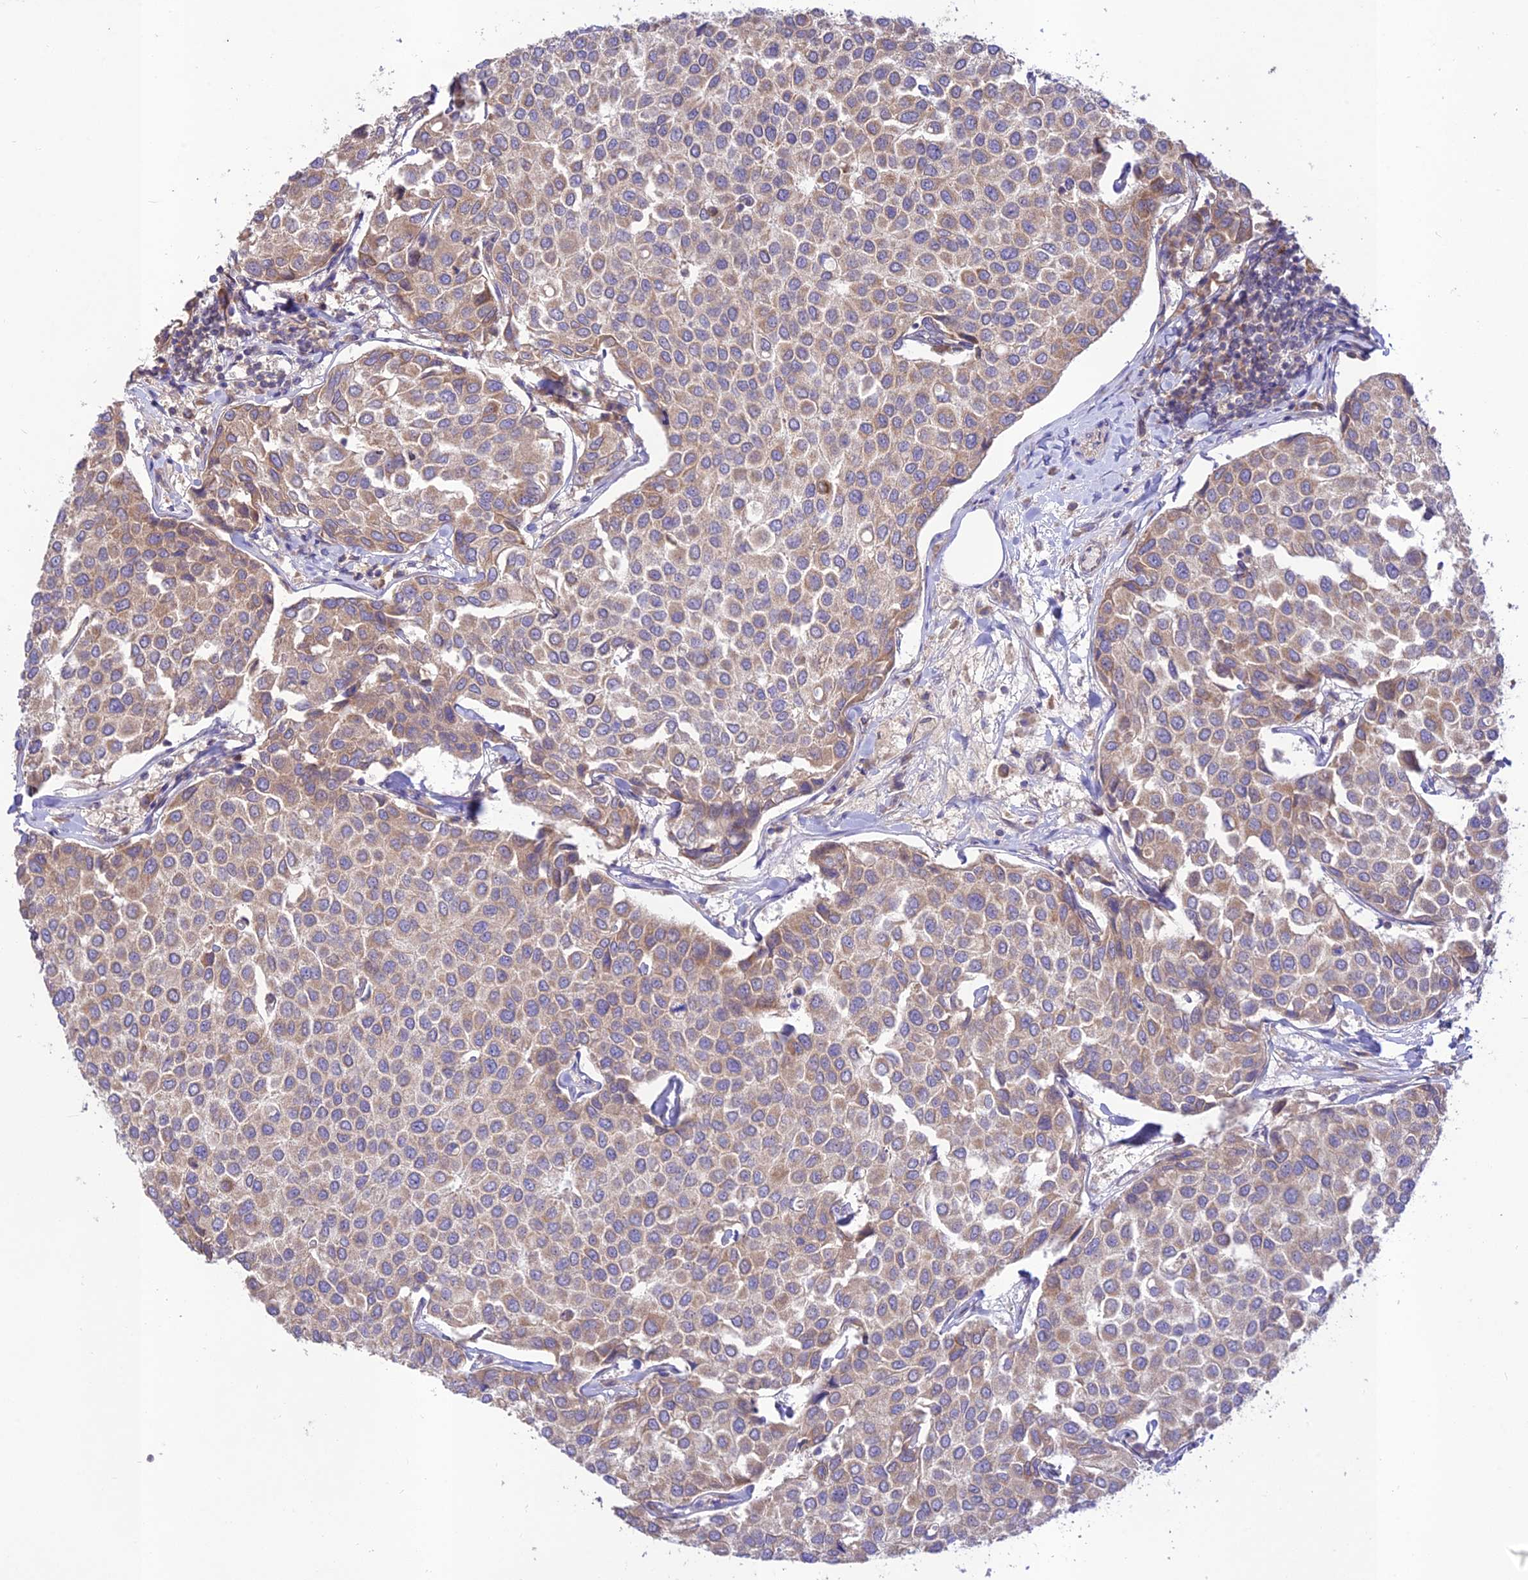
{"staining": {"intensity": "moderate", "quantity": "25%-75%", "location": "cytoplasmic/membranous"}, "tissue": "breast cancer", "cell_type": "Tumor cells", "image_type": "cancer", "snomed": [{"axis": "morphology", "description": "Duct carcinoma"}, {"axis": "topography", "description": "Breast"}], "caption": "IHC (DAB (3,3'-diaminobenzidine)) staining of human breast cancer (intraductal carcinoma) shows moderate cytoplasmic/membranous protein positivity in approximately 25%-75% of tumor cells.", "gene": "TMEM259", "patient": {"sex": "female", "age": 55}}